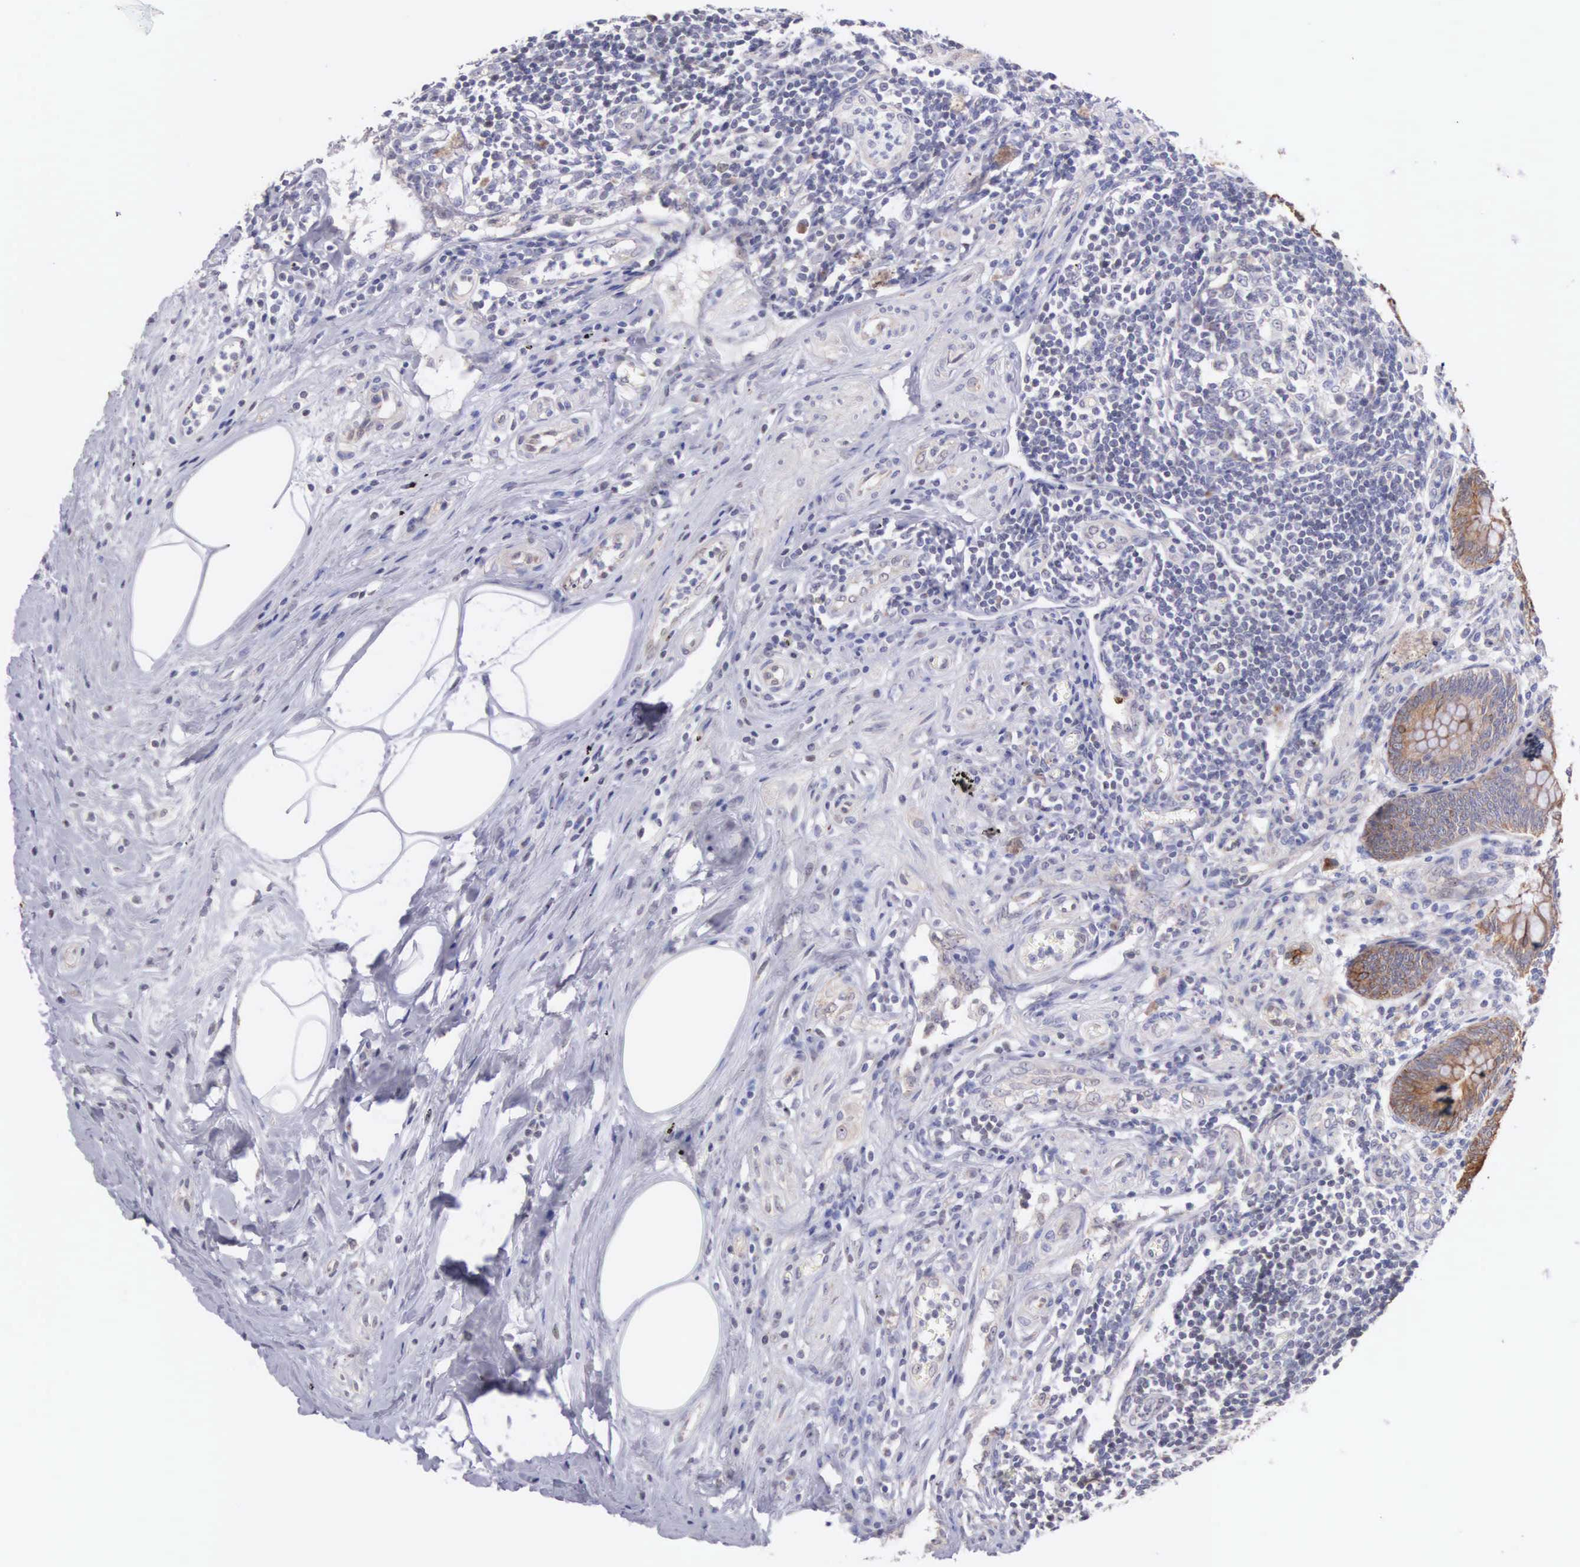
{"staining": {"intensity": "weak", "quantity": ">75%", "location": "cytoplasmic/membranous"}, "tissue": "appendix", "cell_type": "Glandular cells", "image_type": "normal", "snomed": [{"axis": "morphology", "description": "Normal tissue, NOS"}, {"axis": "topography", "description": "Appendix"}], "caption": "Unremarkable appendix exhibits weak cytoplasmic/membranous staining in about >75% of glandular cells, visualized by immunohistochemistry. Ihc stains the protein of interest in brown and the nuclei are stained blue.", "gene": "PIR", "patient": {"sex": "female", "age": 34}}